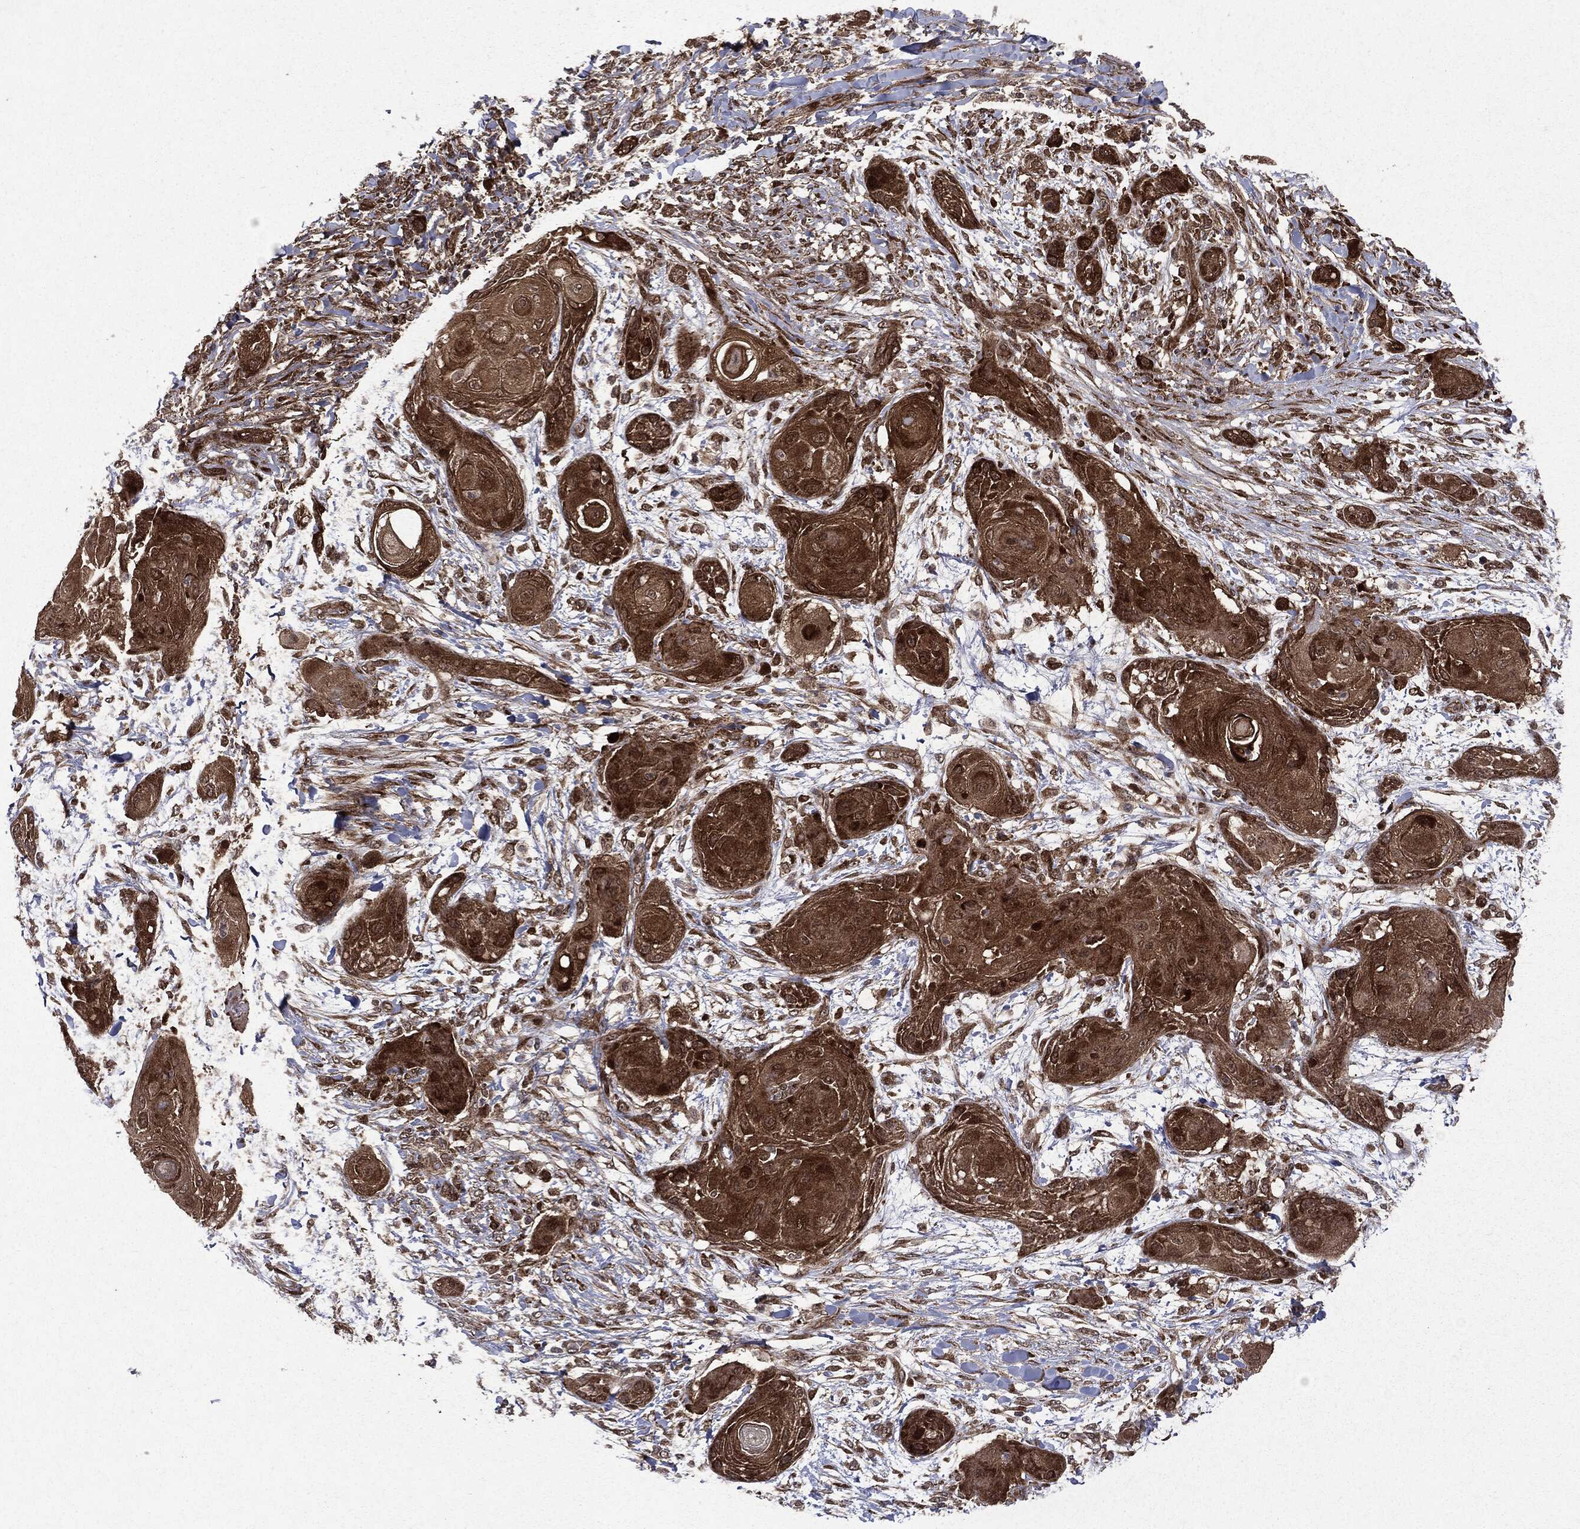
{"staining": {"intensity": "strong", "quantity": ">75%", "location": "cytoplasmic/membranous"}, "tissue": "skin cancer", "cell_type": "Tumor cells", "image_type": "cancer", "snomed": [{"axis": "morphology", "description": "Squamous cell carcinoma, NOS"}, {"axis": "topography", "description": "Skin"}], "caption": "Immunohistochemical staining of human skin cancer (squamous cell carcinoma) exhibits high levels of strong cytoplasmic/membranous protein expression in approximately >75% of tumor cells.", "gene": "OTUB1", "patient": {"sex": "male", "age": 62}}